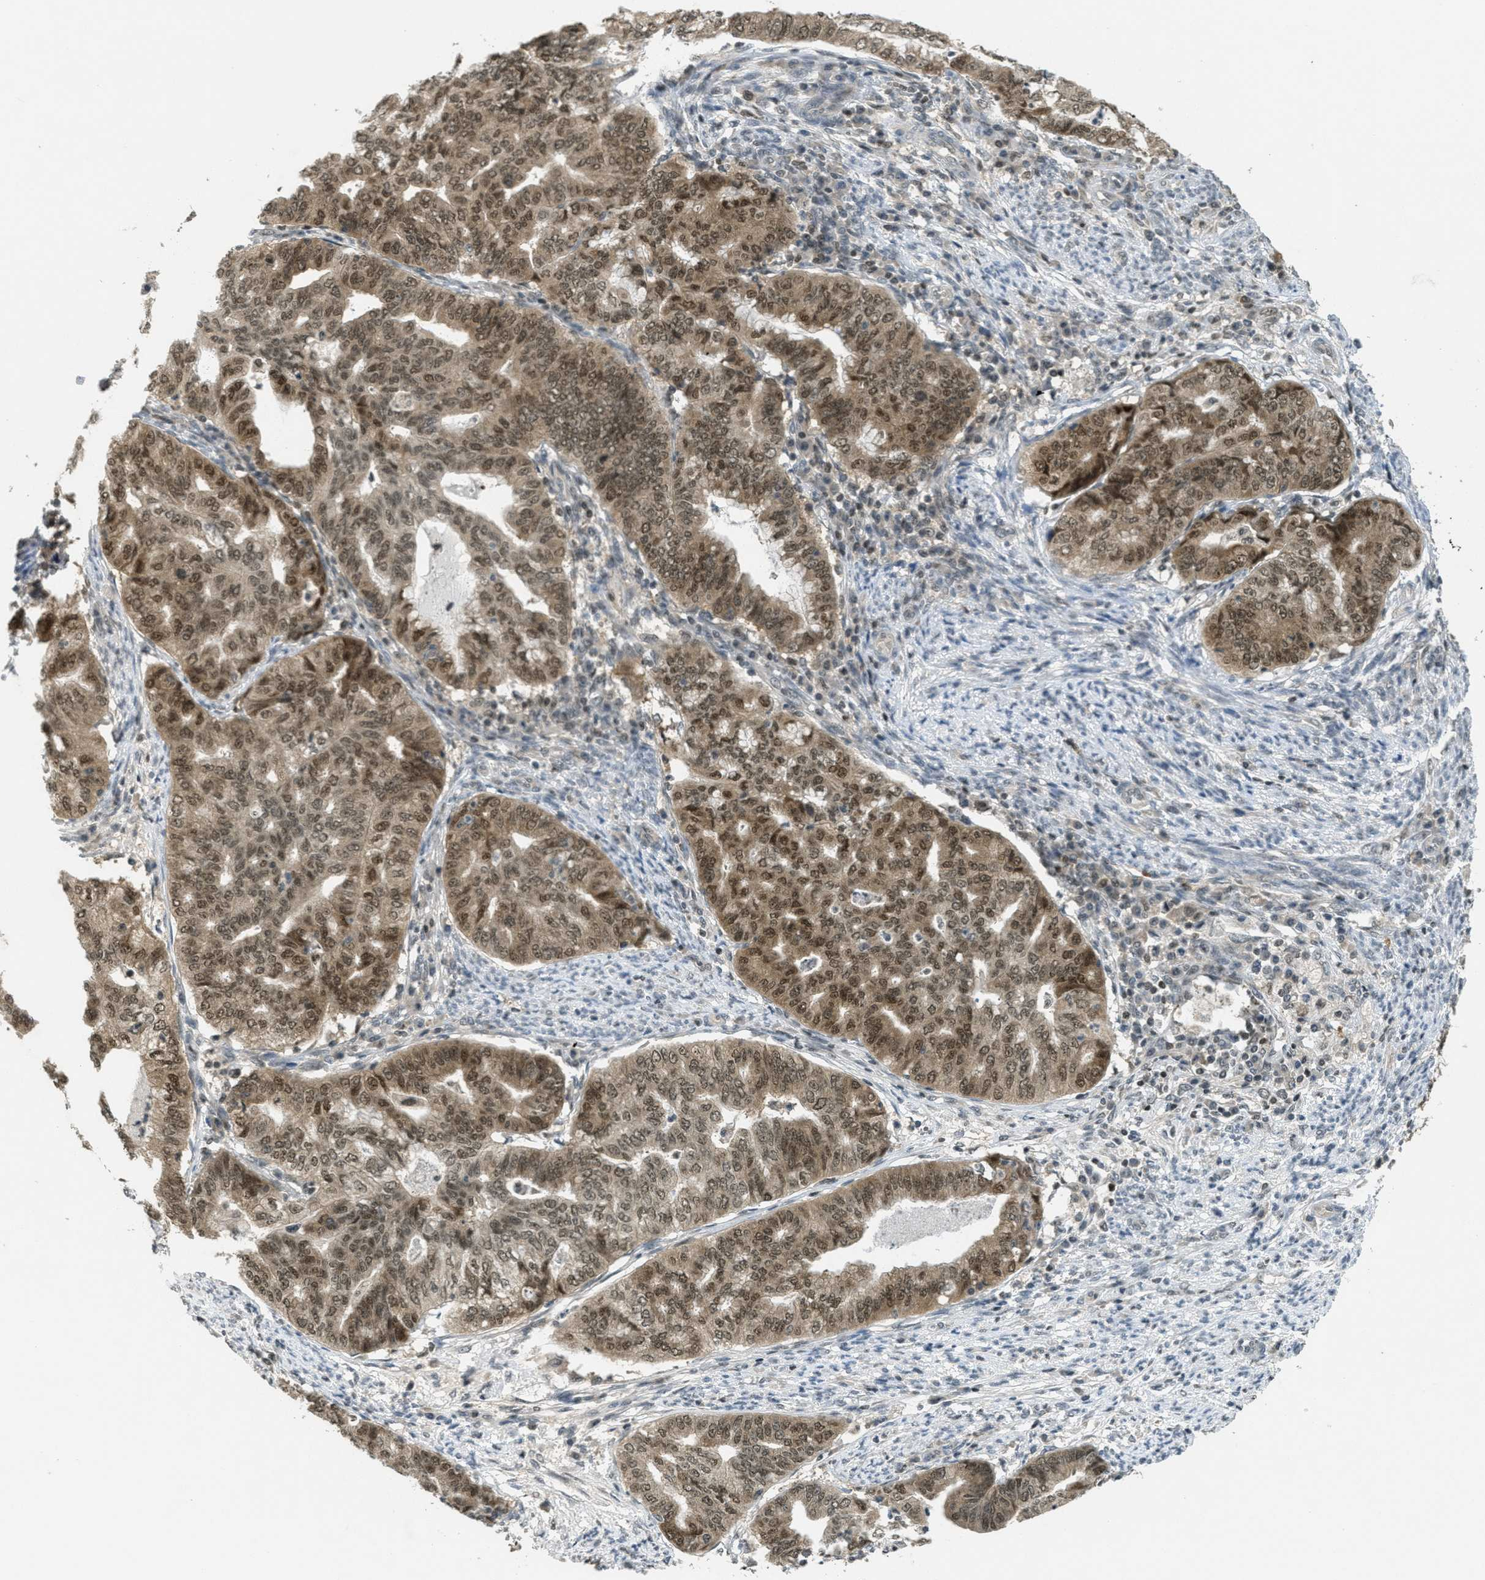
{"staining": {"intensity": "moderate", "quantity": ">75%", "location": "cytoplasmic/membranous,nuclear"}, "tissue": "endometrial cancer", "cell_type": "Tumor cells", "image_type": "cancer", "snomed": [{"axis": "morphology", "description": "Adenocarcinoma, NOS"}, {"axis": "topography", "description": "Endometrium"}], "caption": "Protein expression analysis of human endometrial cancer (adenocarcinoma) reveals moderate cytoplasmic/membranous and nuclear staining in approximately >75% of tumor cells. The staining was performed using DAB to visualize the protein expression in brown, while the nuclei were stained in blue with hematoxylin (Magnification: 20x).", "gene": "DNAJB1", "patient": {"sex": "female", "age": 79}}